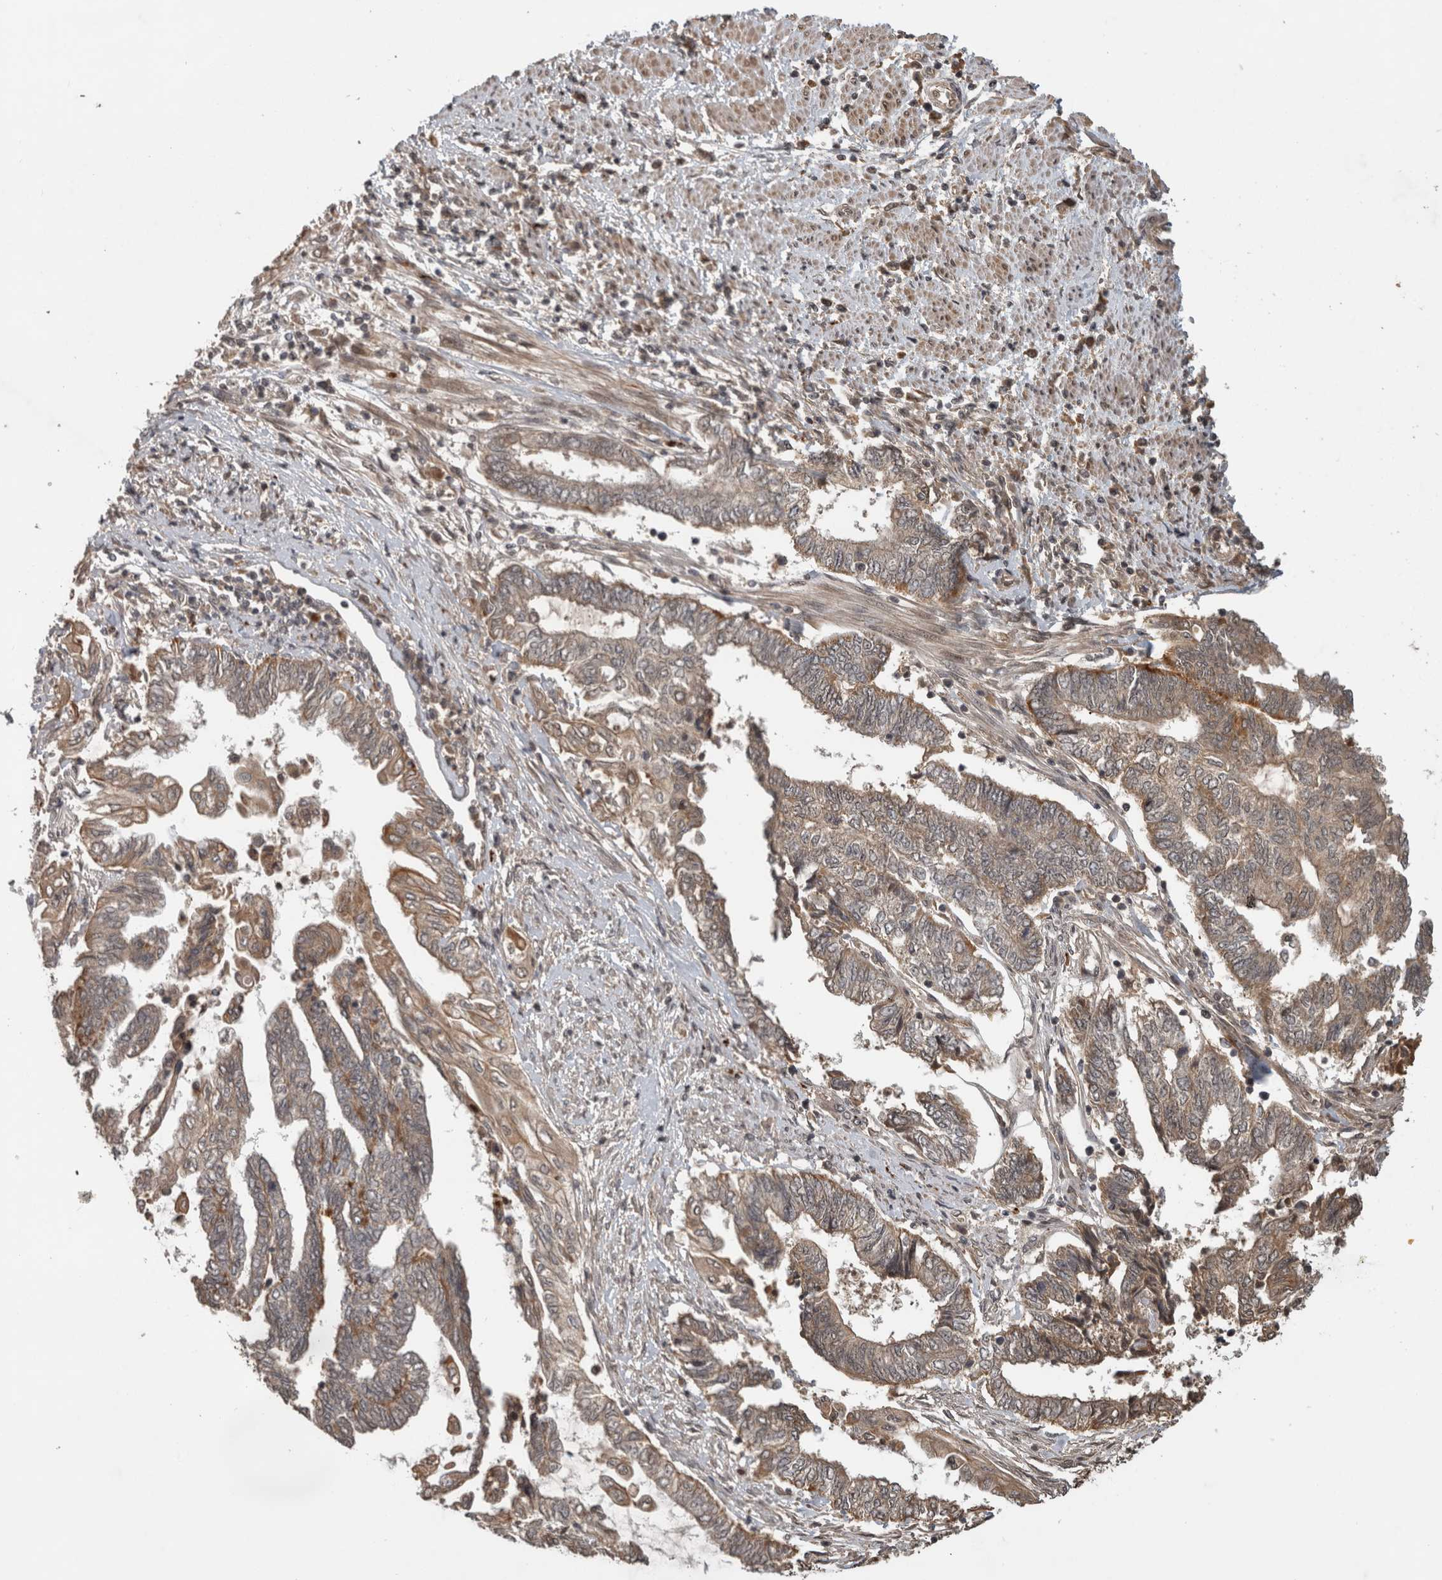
{"staining": {"intensity": "moderate", "quantity": "25%-75%", "location": "cytoplasmic/membranous"}, "tissue": "endometrial cancer", "cell_type": "Tumor cells", "image_type": "cancer", "snomed": [{"axis": "morphology", "description": "Adenocarcinoma, NOS"}, {"axis": "topography", "description": "Uterus"}, {"axis": "topography", "description": "Endometrium"}], "caption": "Adenocarcinoma (endometrial) stained for a protein displays moderate cytoplasmic/membranous positivity in tumor cells. The staining was performed using DAB (3,3'-diaminobenzidine) to visualize the protein expression in brown, while the nuclei were stained in blue with hematoxylin (Magnification: 20x).", "gene": "PITPNC1", "patient": {"sex": "female", "age": 70}}